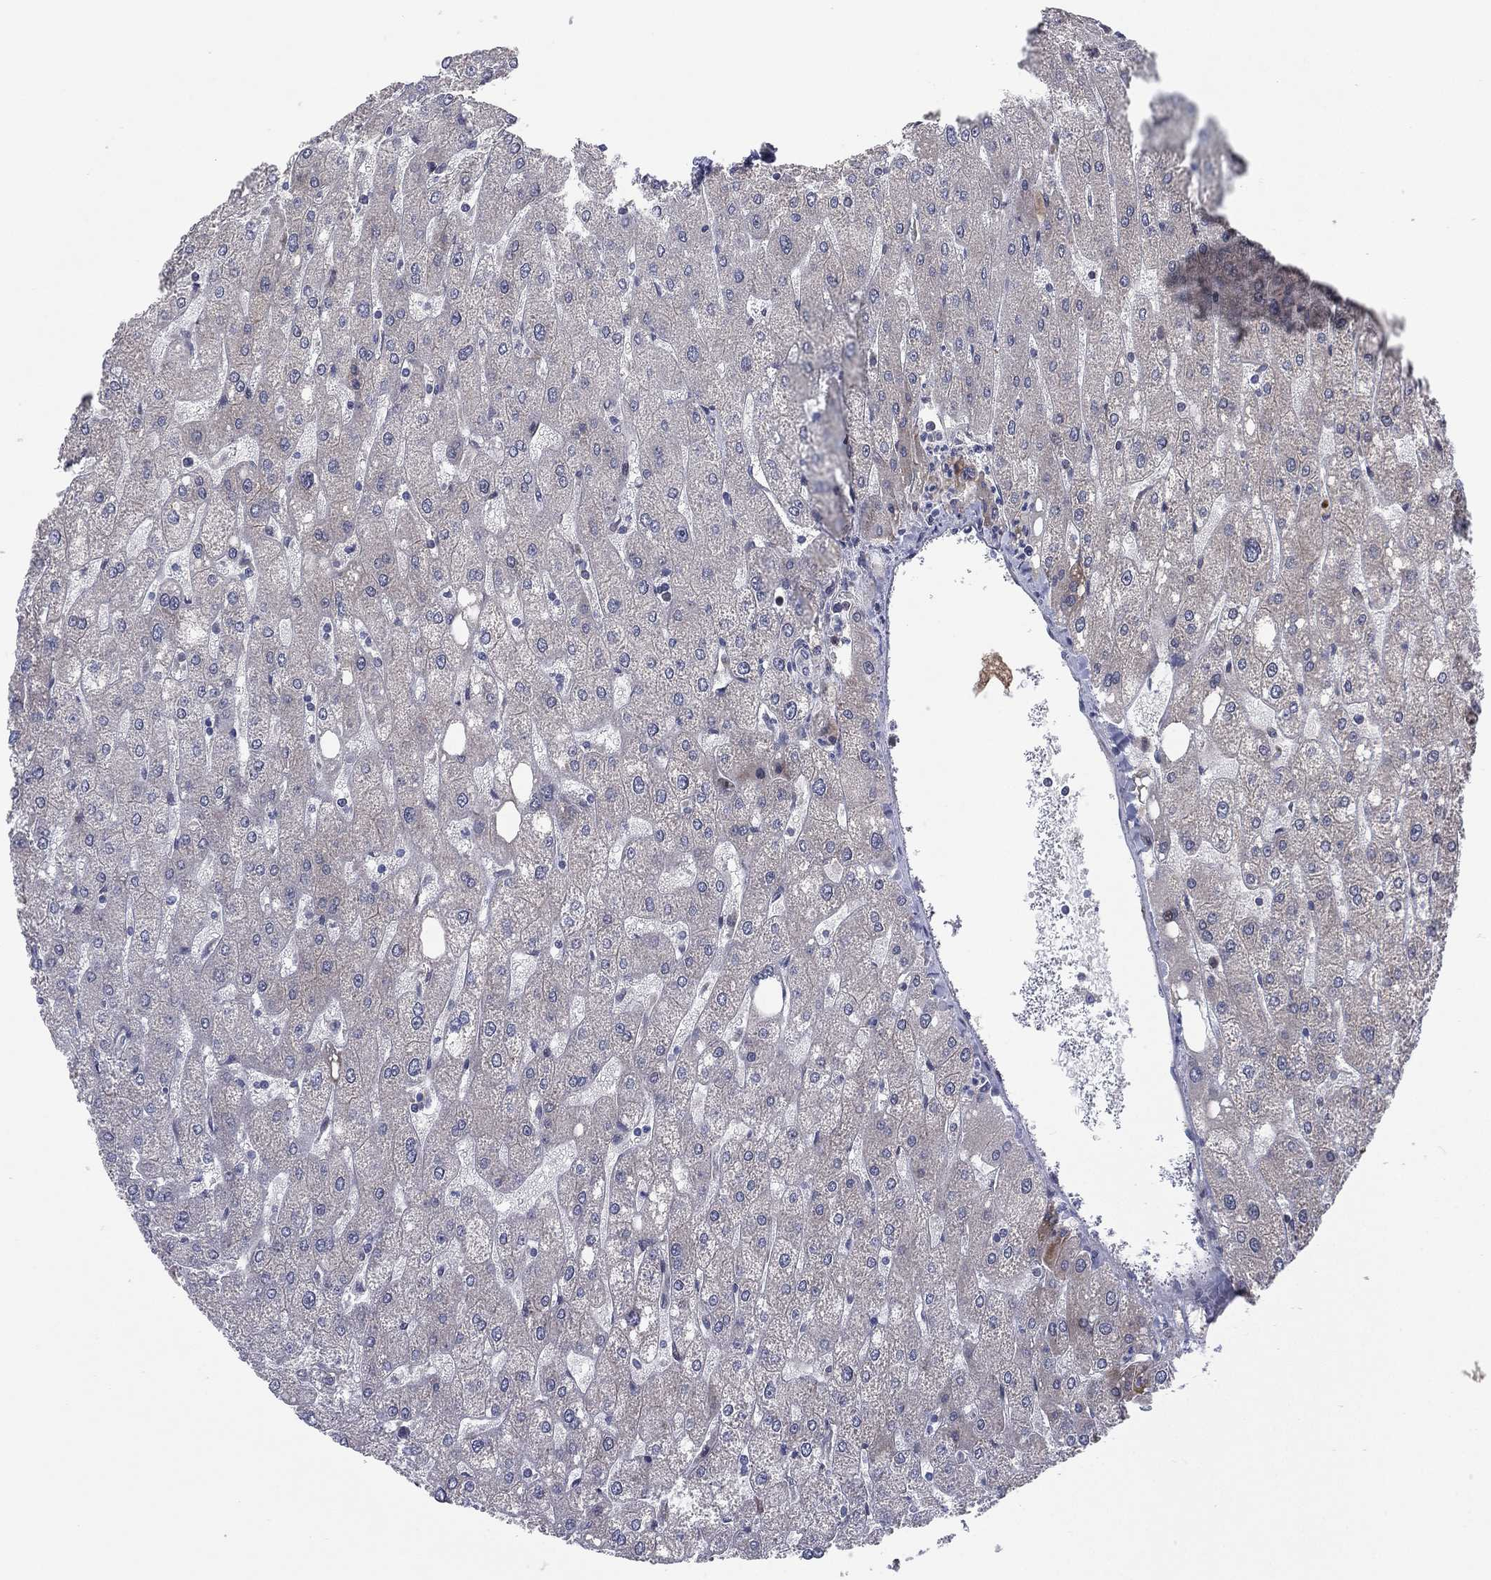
{"staining": {"intensity": "negative", "quantity": "none", "location": "none"}, "tissue": "liver", "cell_type": "Cholangiocytes", "image_type": "normal", "snomed": [{"axis": "morphology", "description": "Normal tissue, NOS"}, {"axis": "topography", "description": "Liver"}], "caption": "Immunohistochemistry image of unremarkable human liver stained for a protein (brown), which demonstrates no positivity in cholangiocytes.", "gene": "UTP14A", "patient": {"sex": "male", "age": 67}}